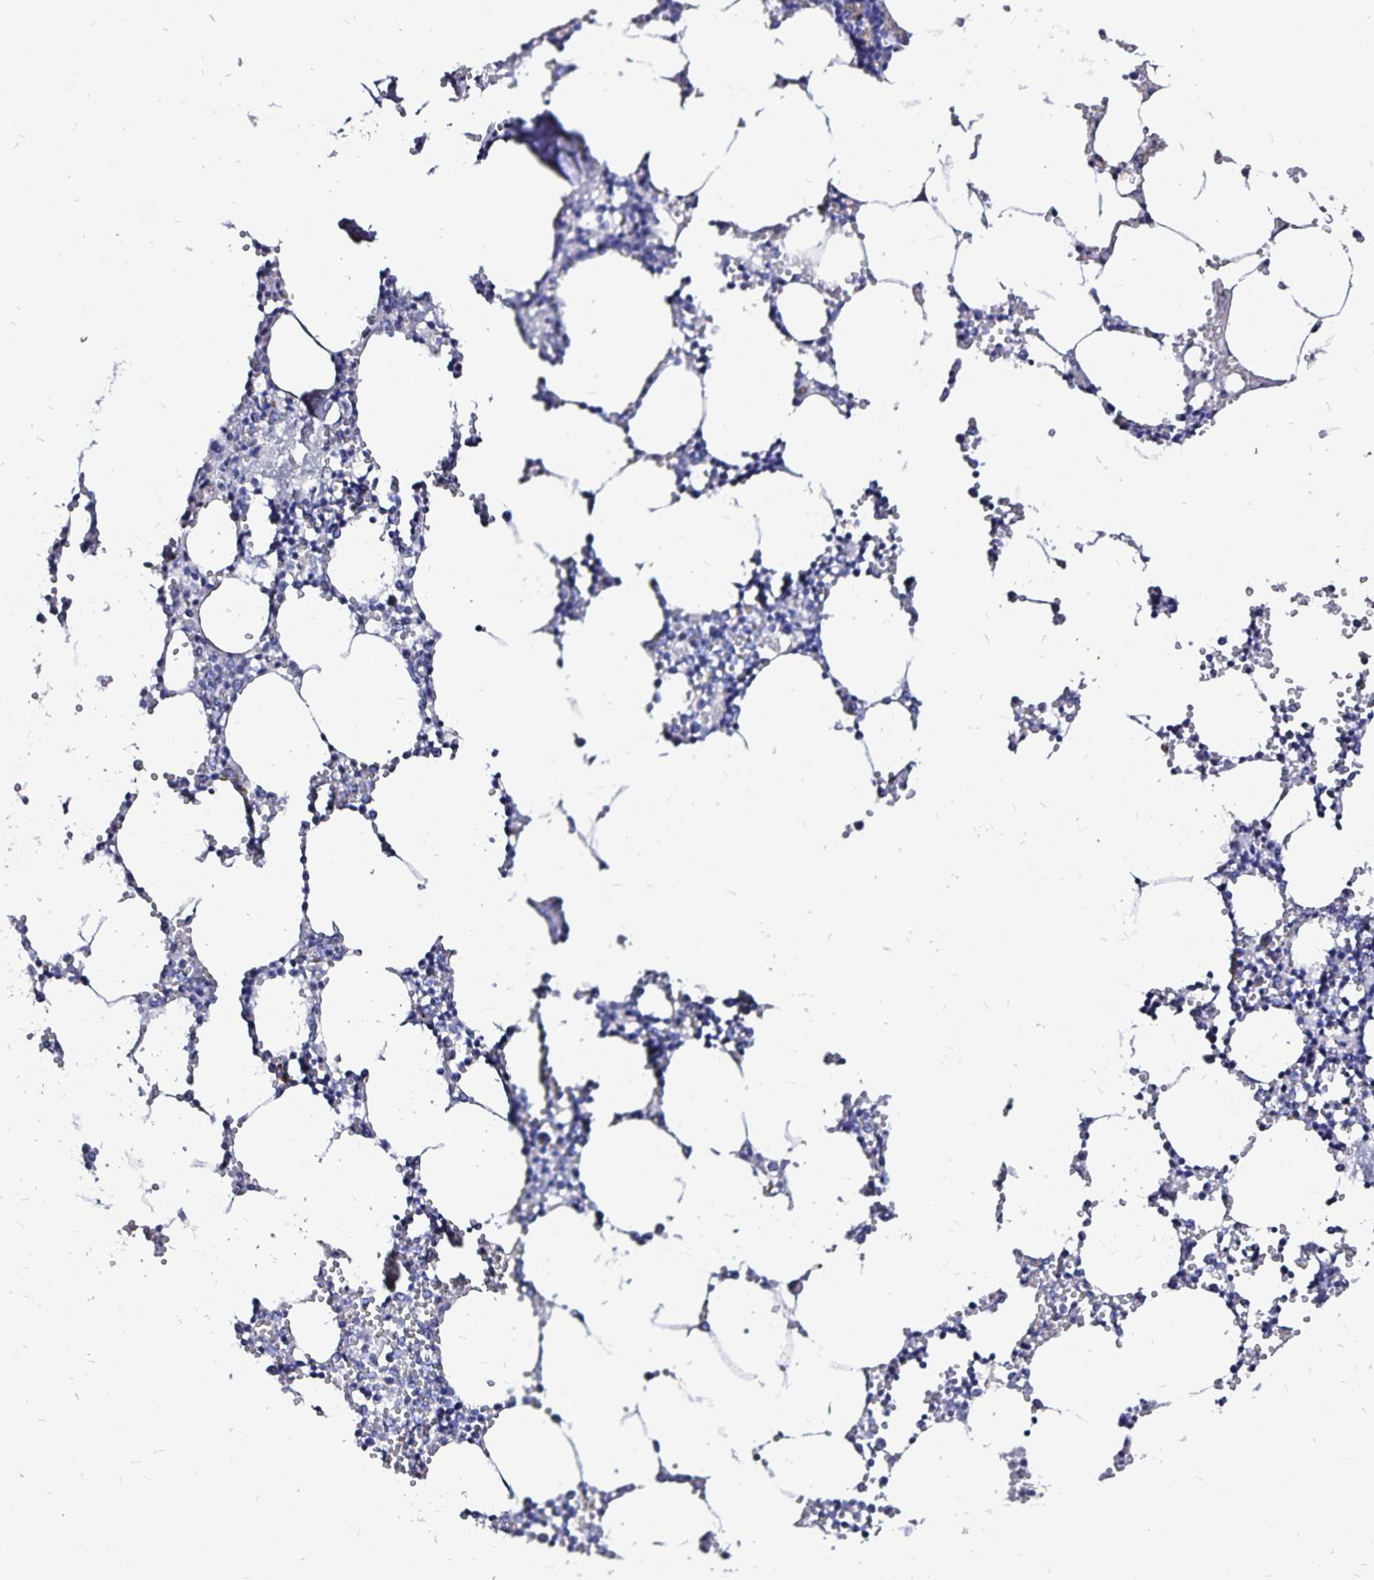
{"staining": {"intensity": "negative", "quantity": "none", "location": "none"}, "tissue": "bone marrow", "cell_type": "Hematopoietic cells", "image_type": "normal", "snomed": [{"axis": "morphology", "description": "Normal tissue, NOS"}, {"axis": "topography", "description": "Bone marrow"}], "caption": "Immunohistochemistry of benign bone marrow displays no positivity in hematopoietic cells.", "gene": "PLAC1", "patient": {"sex": "male", "age": 54}}